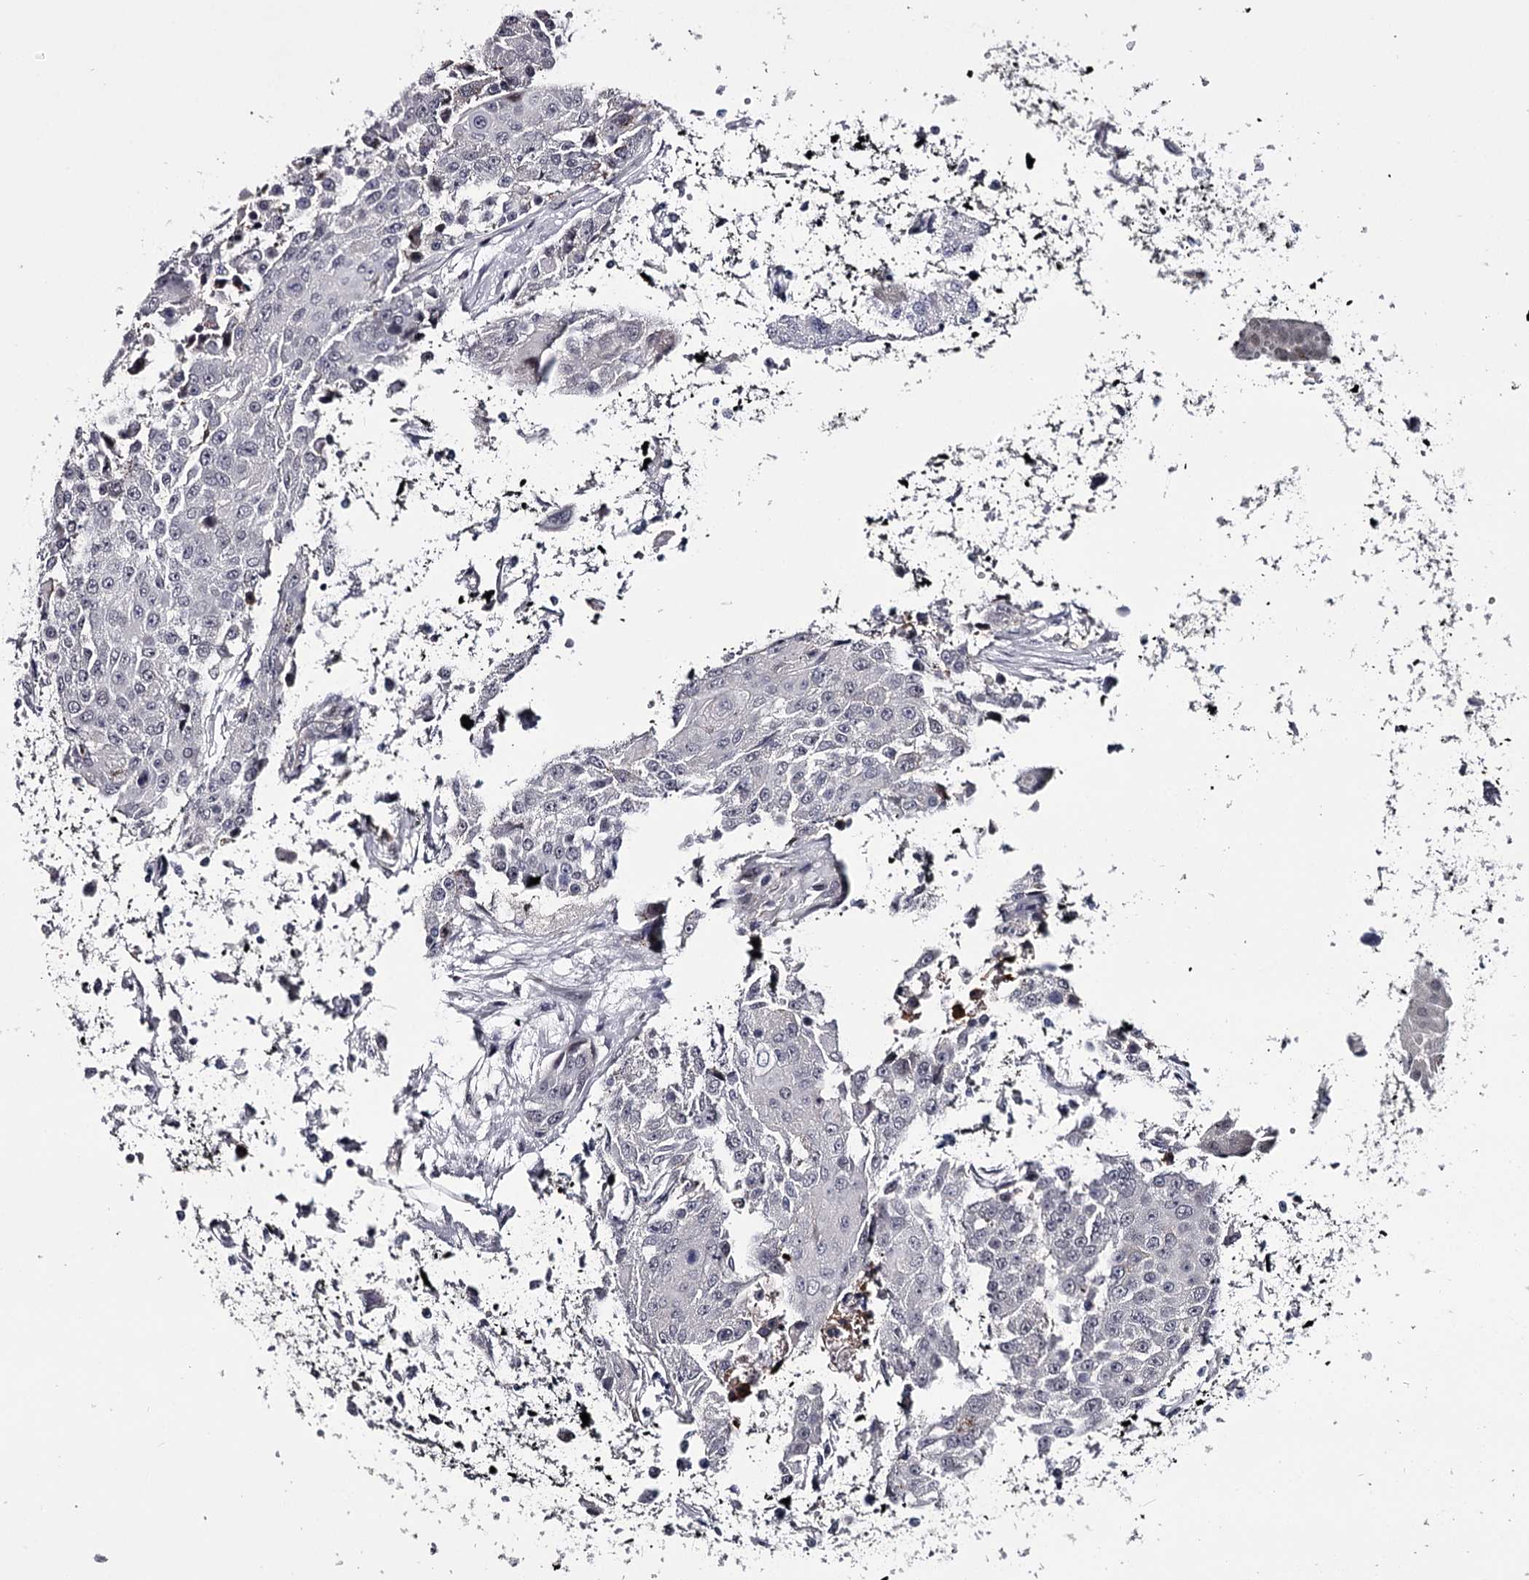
{"staining": {"intensity": "negative", "quantity": "none", "location": "none"}, "tissue": "renal cancer", "cell_type": "Tumor cells", "image_type": "cancer", "snomed": [{"axis": "morphology", "description": "Adenocarcinoma, NOS"}, {"axis": "topography", "description": "Kidney"}], "caption": "IHC histopathology image of neoplastic tissue: human renal adenocarcinoma stained with DAB shows no significant protein expression in tumor cells.", "gene": "OVOL2", "patient": {"sex": "female", "age": 52}}